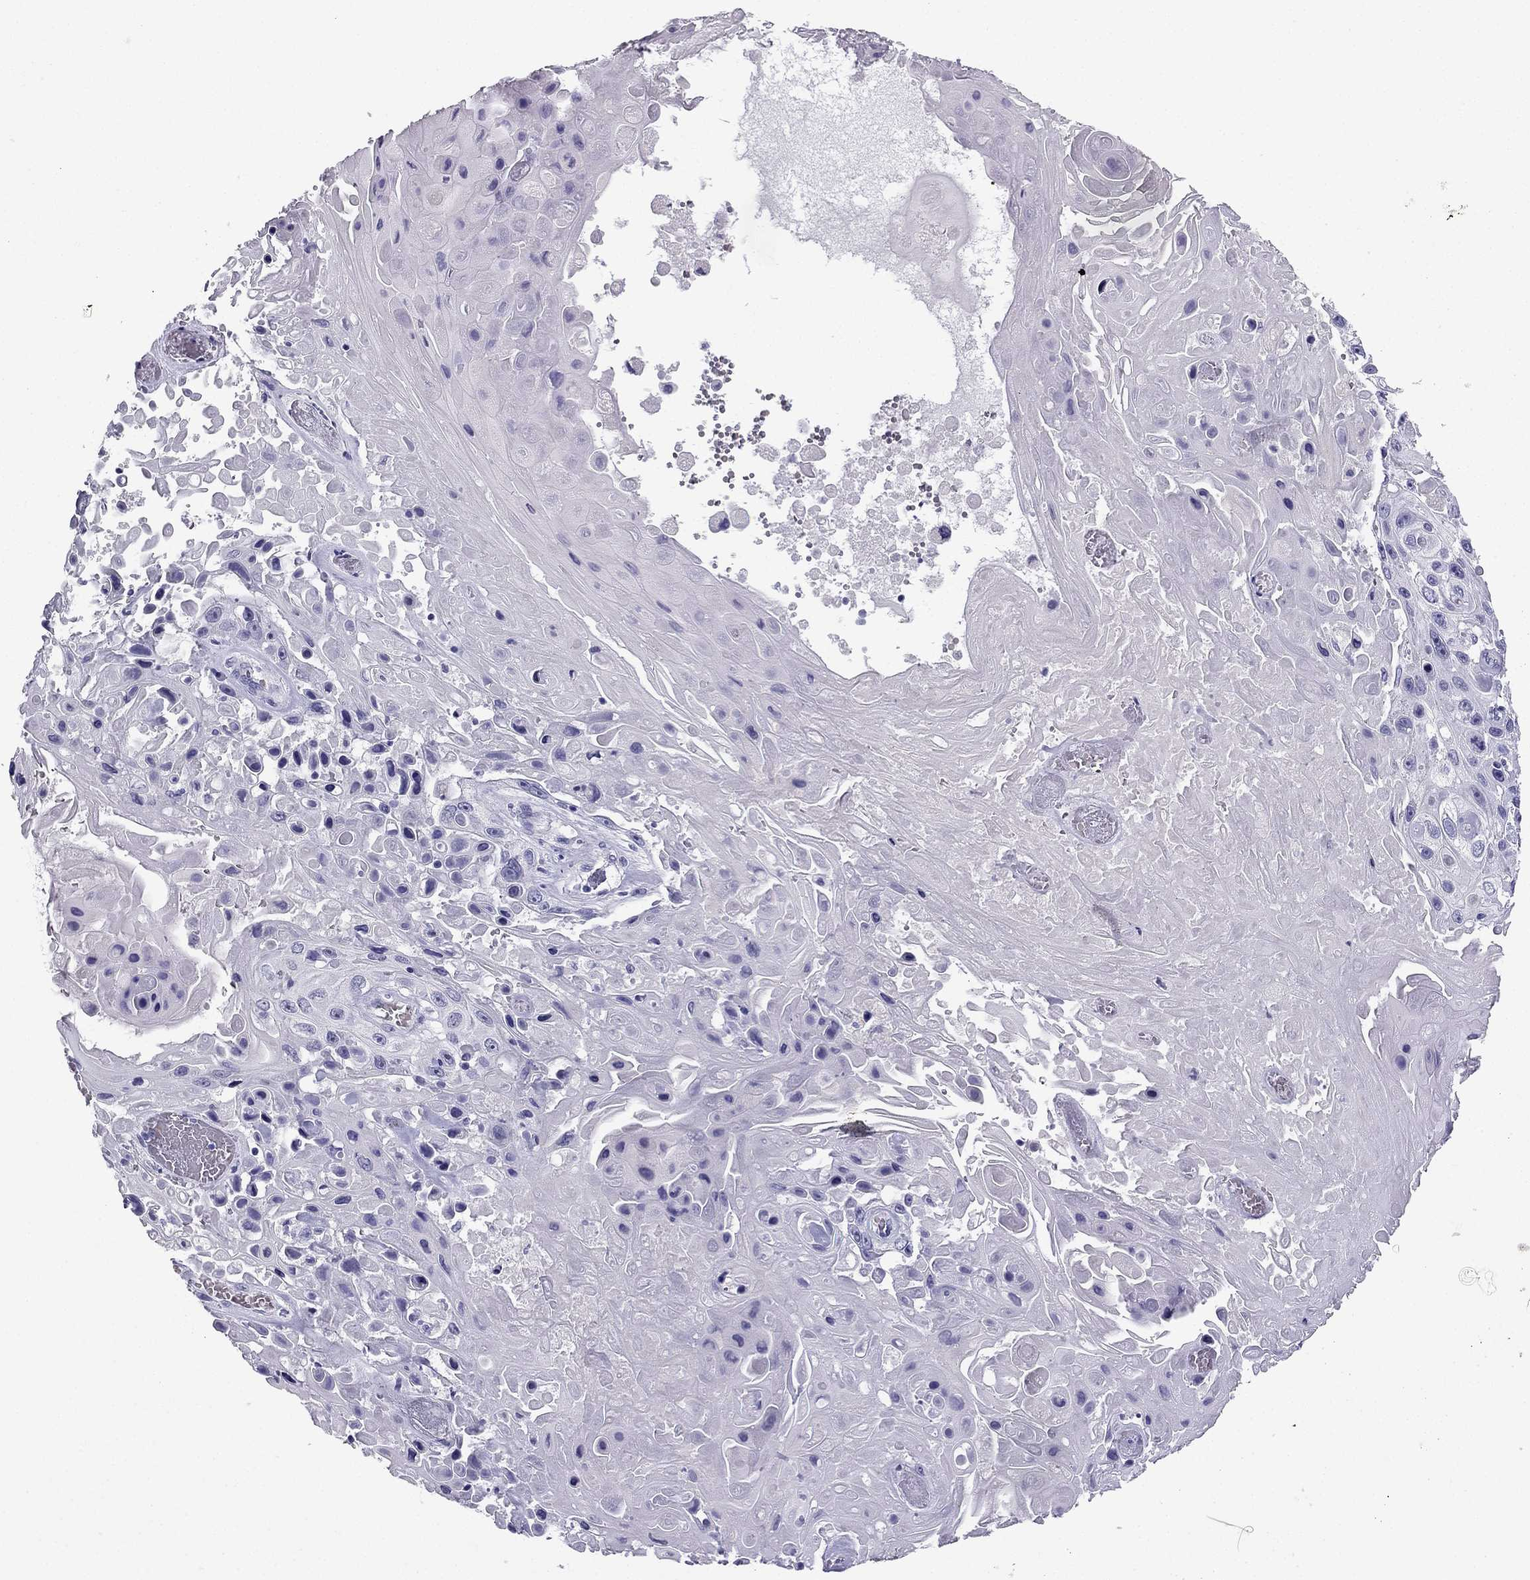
{"staining": {"intensity": "negative", "quantity": "none", "location": "none"}, "tissue": "skin cancer", "cell_type": "Tumor cells", "image_type": "cancer", "snomed": [{"axis": "morphology", "description": "Squamous cell carcinoma, NOS"}, {"axis": "topography", "description": "Skin"}], "caption": "Skin cancer was stained to show a protein in brown. There is no significant staining in tumor cells.", "gene": "NPTX1", "patient": {"sex": "male", "age": 82}}